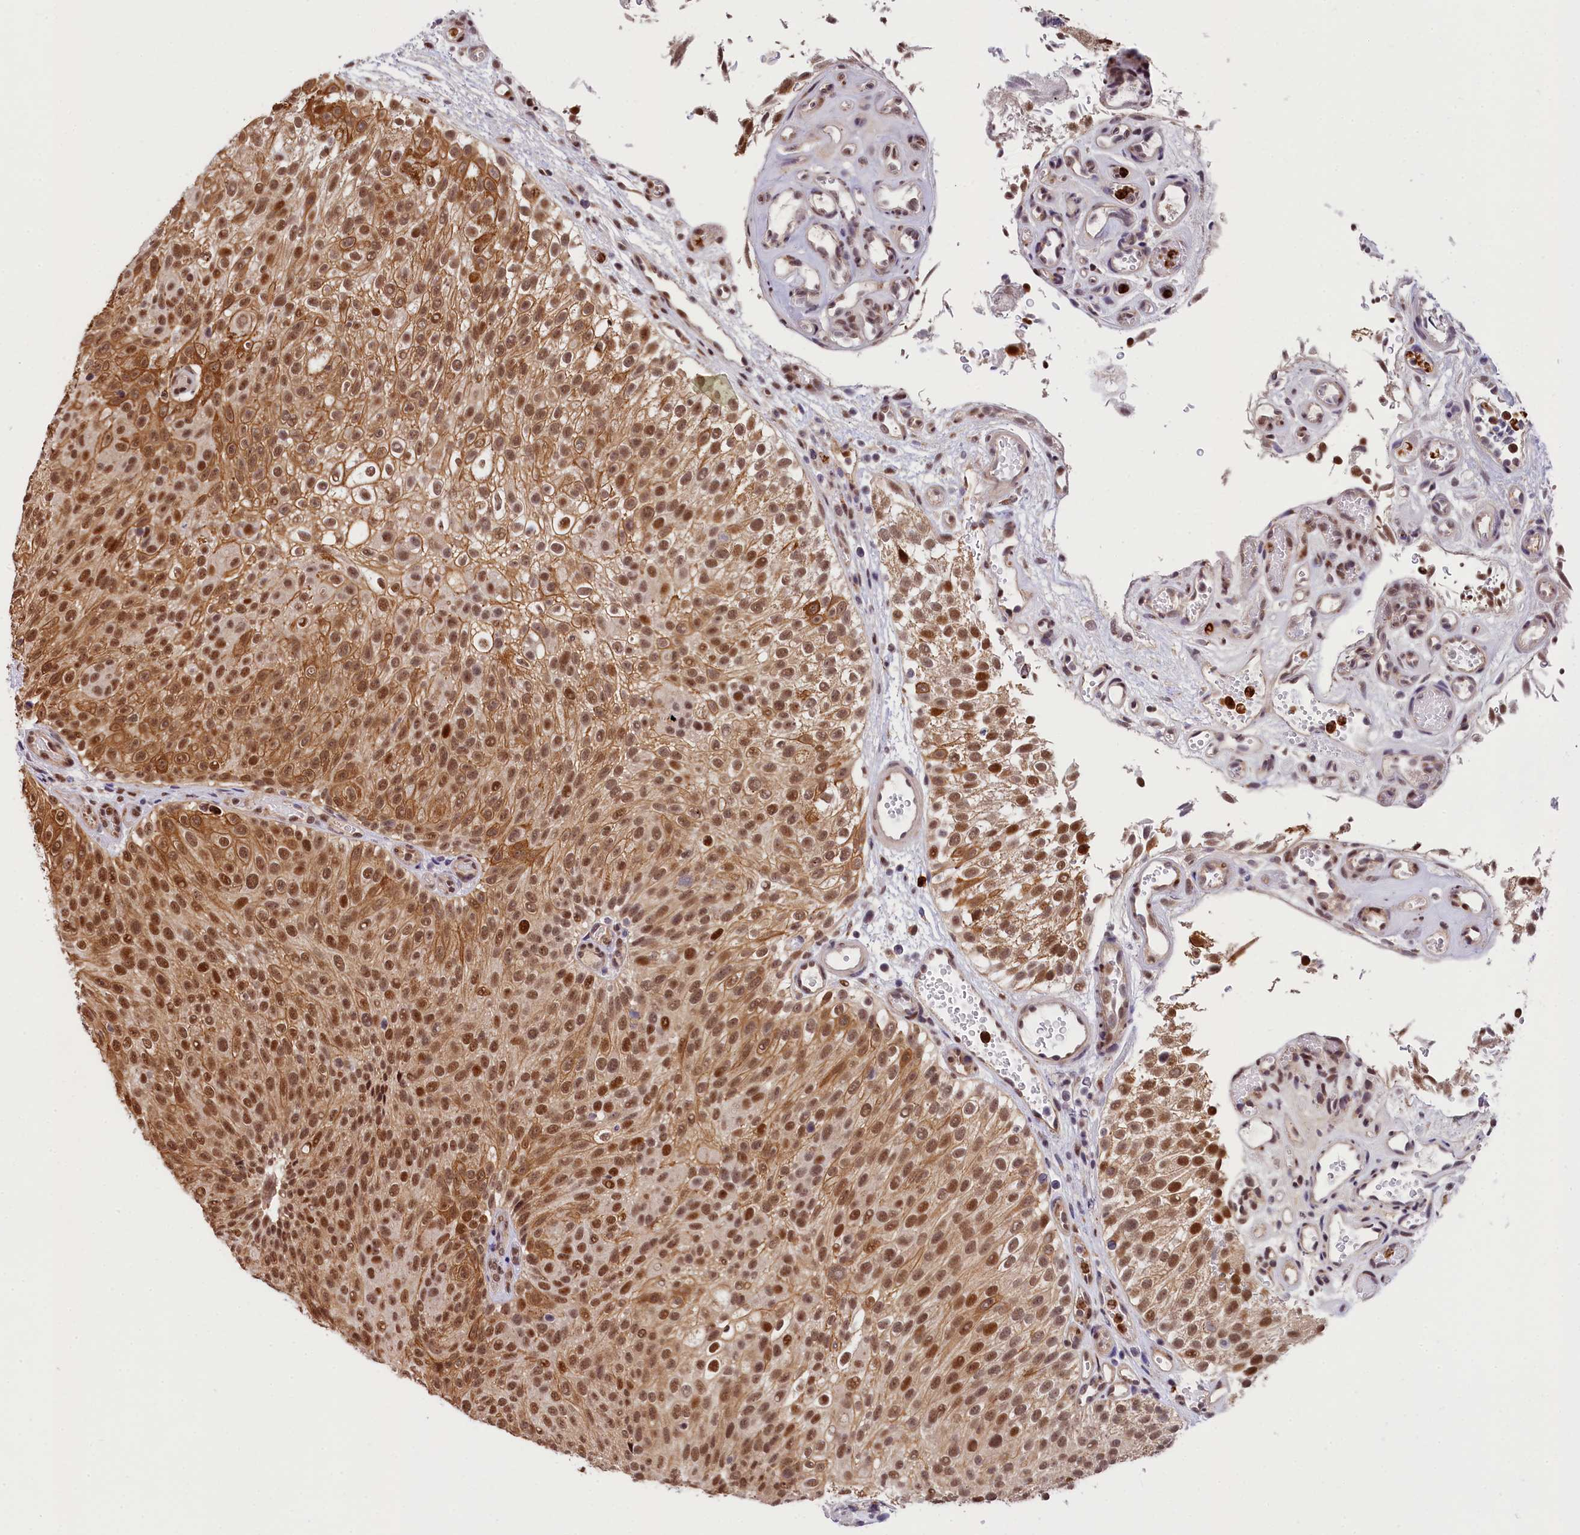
{"staining": {"intensity": "moderate", "quantity": ">75%", "location": "cytoplasmic/membranous,nuclear"}, "tissue": "urothelial cancer", "cell_type": "Tumor cells", "image_type": "cancer", "snomed": [{"axis": "morphology", "description": "Urothelial carcinoma, Low grade"}, {"axis": "topography", "description": "Urinary bladder"}], "caption": "A medium amount of moderate cytoplasmic/membranous and nuclear expression is seen in about >75% of tumor cells in urothelial cancer tissue.", "gene": "ADIG", "patient": {"sex": "male", "age": 78}}